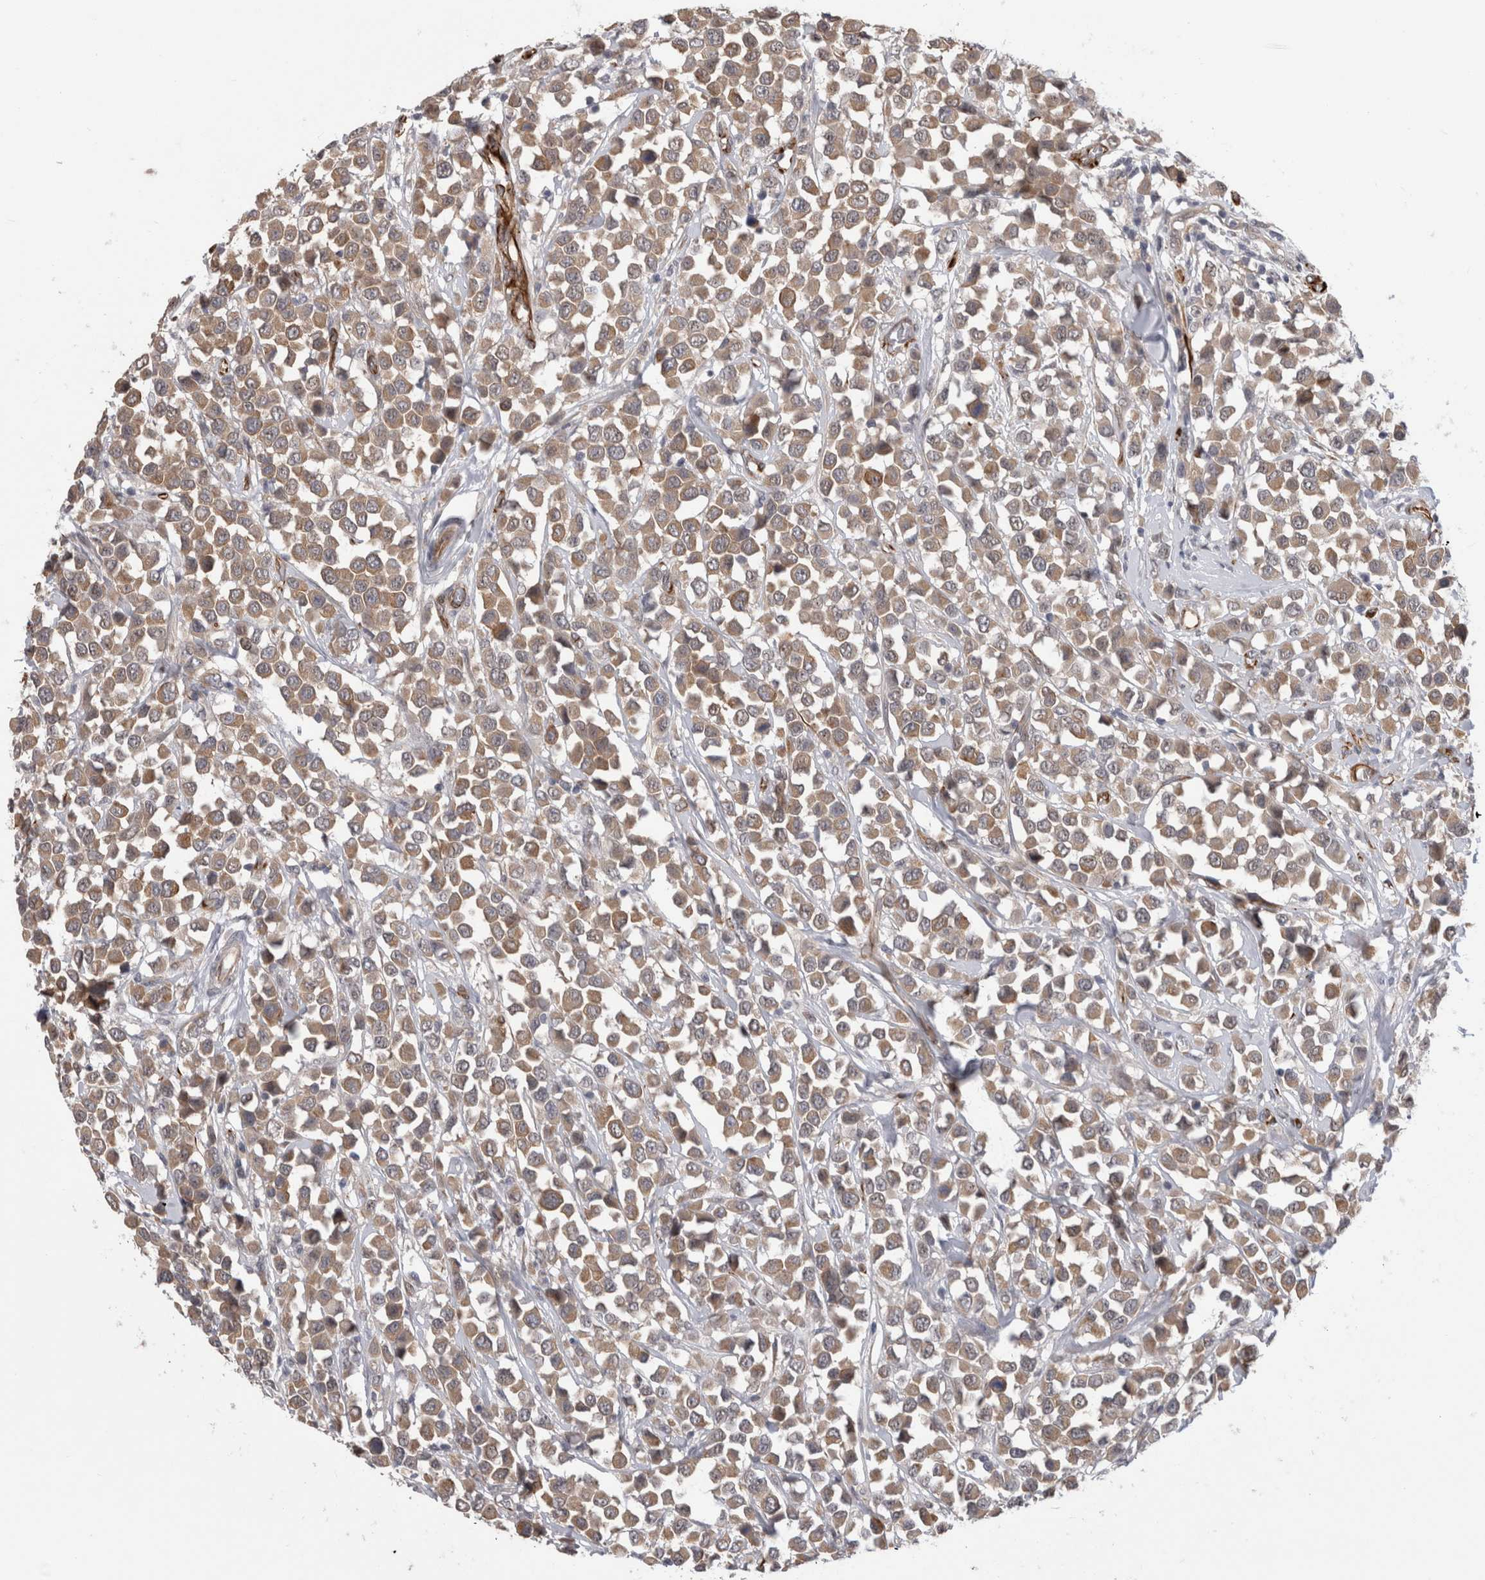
{"staining": {"intensity": "moderate", "quantity": "25%-75%", "location": "cytoplasmic/membranous"}, "tissue": "breast cancer", "cell_type": "Tumor cells", "image_type": "cancer", "snomed": [{"axis": "morphology", "description": "Duct carcinoma"}, {"axis": "topography", "description": "Breast"}], "caption": "Moderate cytoplasmic/membranous expression for a protein is appreciated in about 25%-75% of tumor cells of breast cancer using IHC.", "gene": "FAM83H", "patient": {"sex": "female", "age": 61}}